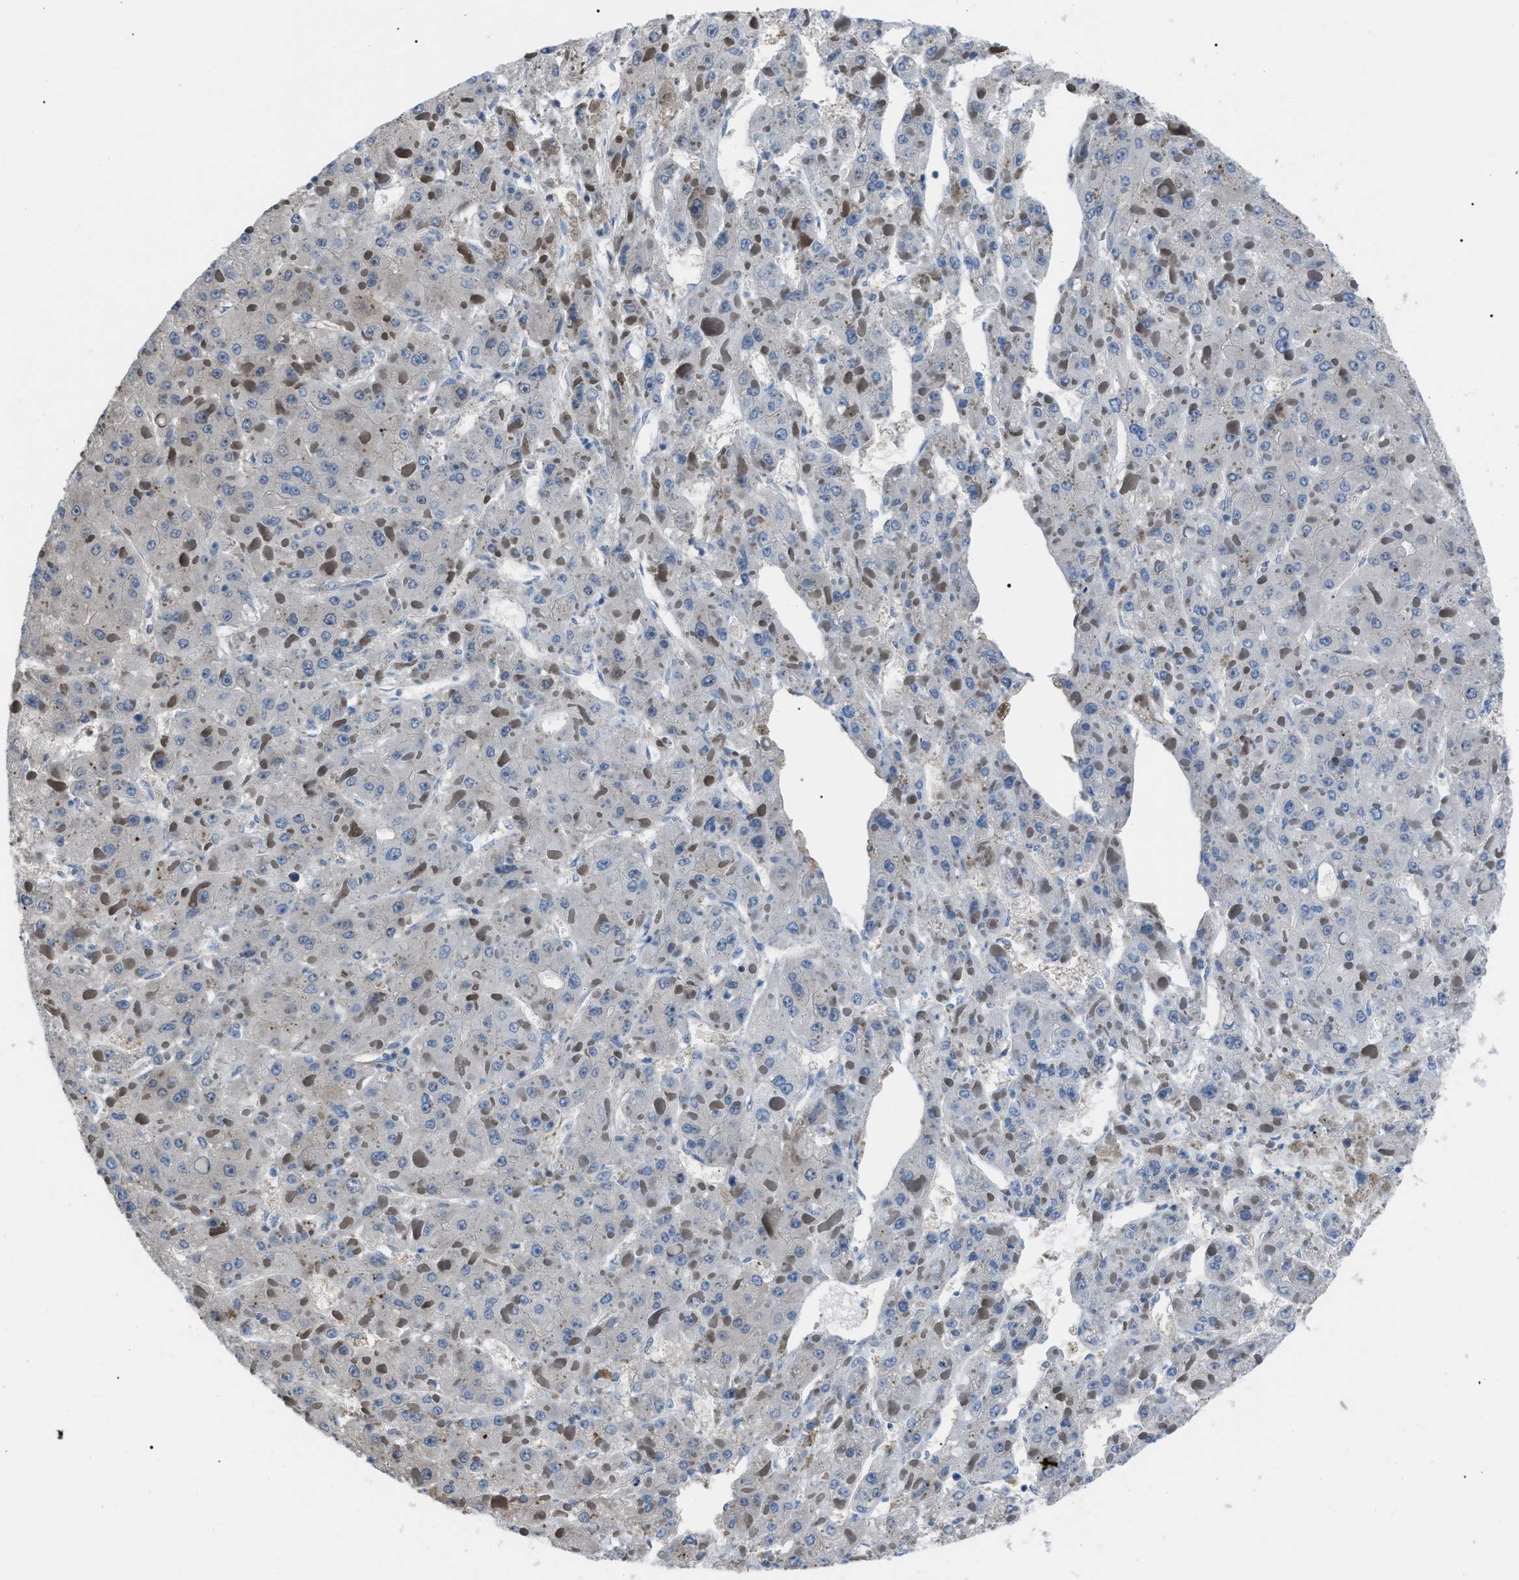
{"staining": {"intensity": "negative", "quantity": "none", "location": "none"}, "tissue": "liver cancer", "cell_type": "Tumor cells", "image_type": "cancer", "snomed": [{"axis": "morphology", "description": "Carcinoma, Hepatocellular, NOS"}, {"axis": "topography", "description": "Liver"}], "caption": "There is no significant staining in tumor cells of liver cancer.", "gene": "PDCD5", "patient": {"sex": "female", "age": 73}}